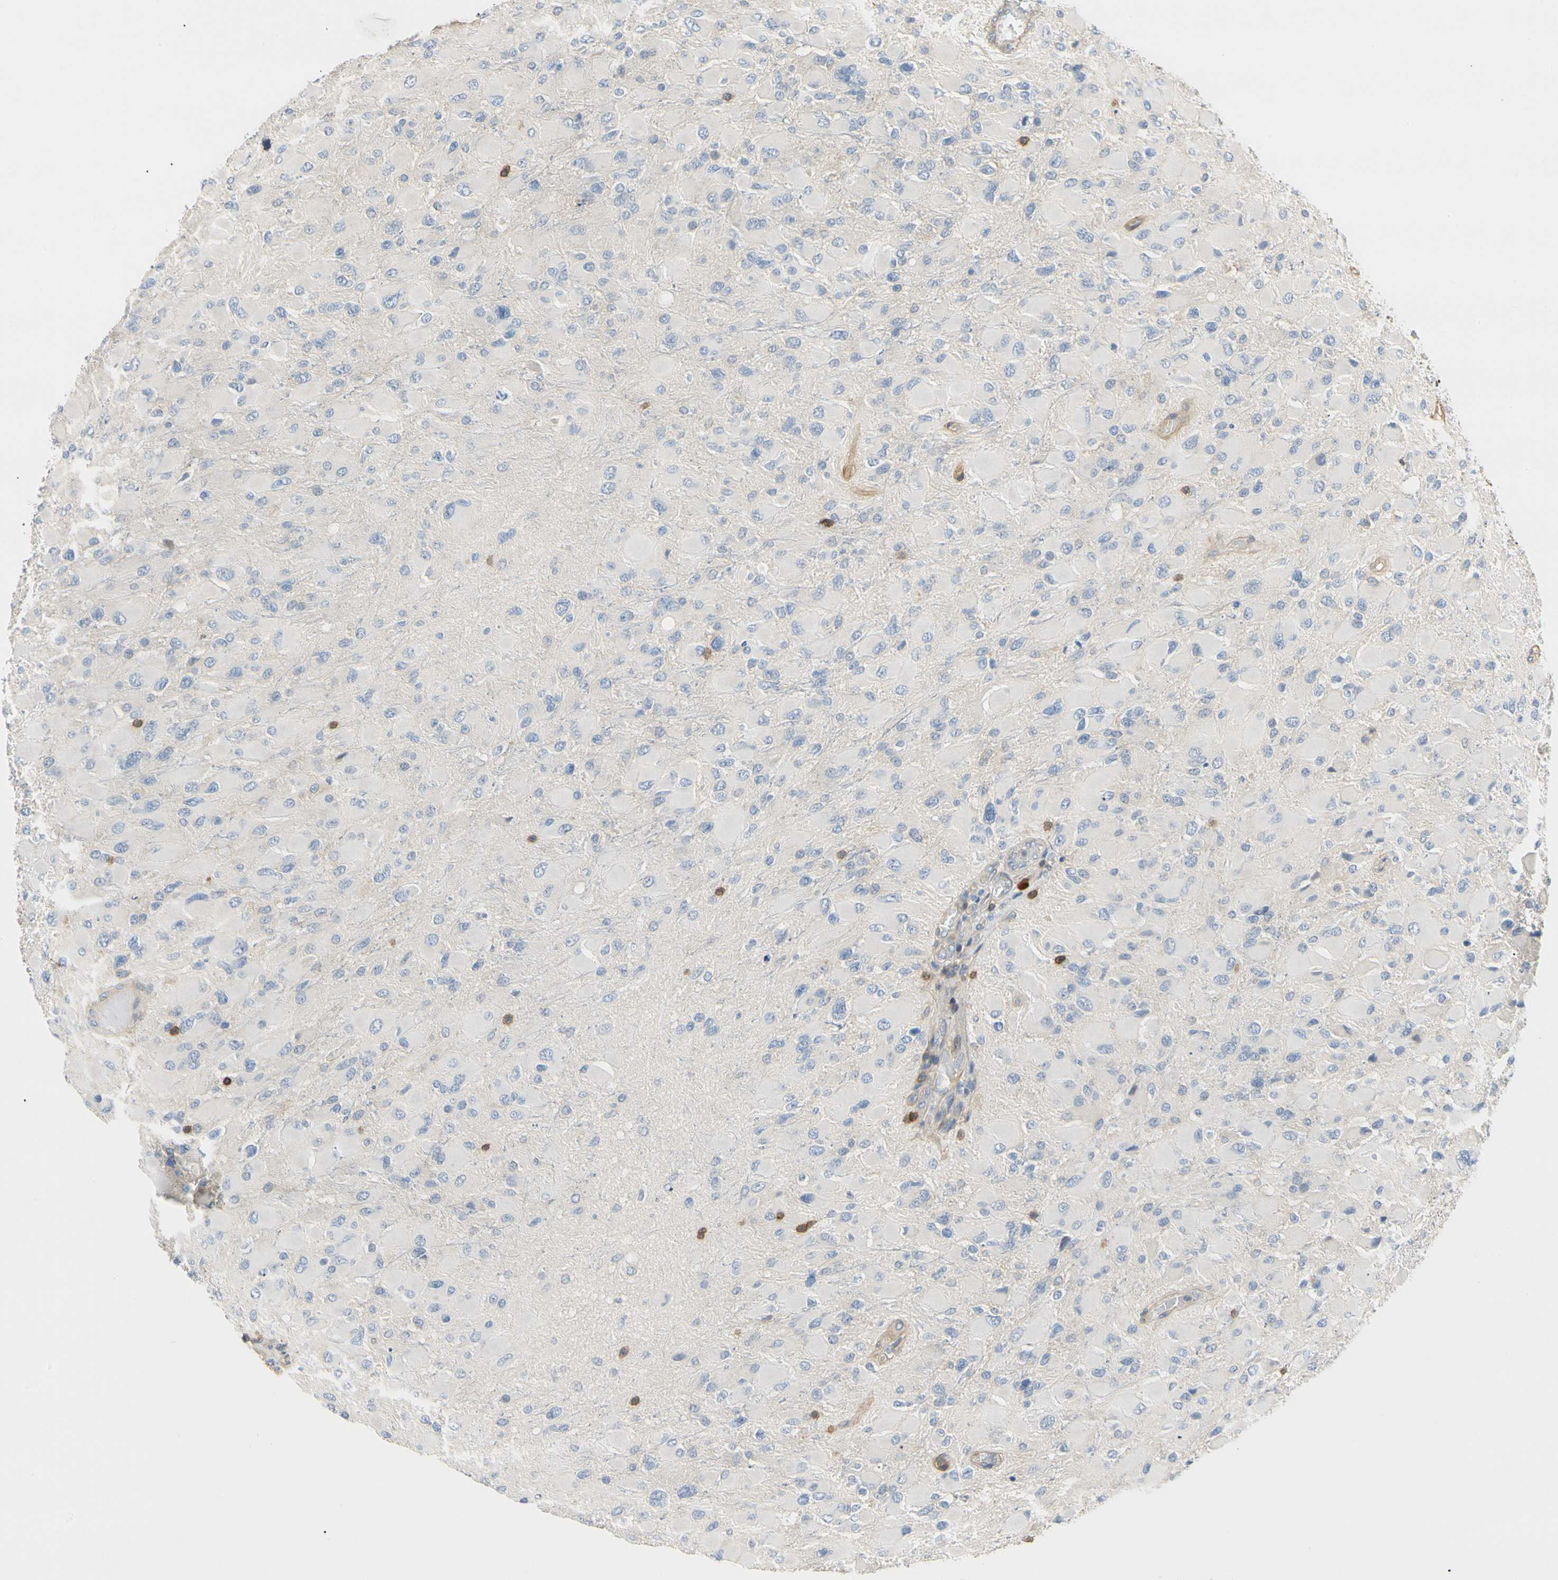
{"staining": {"intensity": "negative", "quantity": "none", "location": "none"}, "tissue": "glioma", "cell_type": "Tumor cells", "image_type": "cancer", "snomed": [{"axis": "morphology", "description": "Glioma, malignant, High grade"}, {"axis": "topography", "description": "Cerebral cortex"}], "caption": "This image is of malignant glioma (high-grade) stained with immunohistochemistry to label a protein in brown with the nuclei are counter-stained blue. There is no positivity in tumor cells.", "gene": "TNFRSF18", "patient": {"sex": "female", "age": 36}}